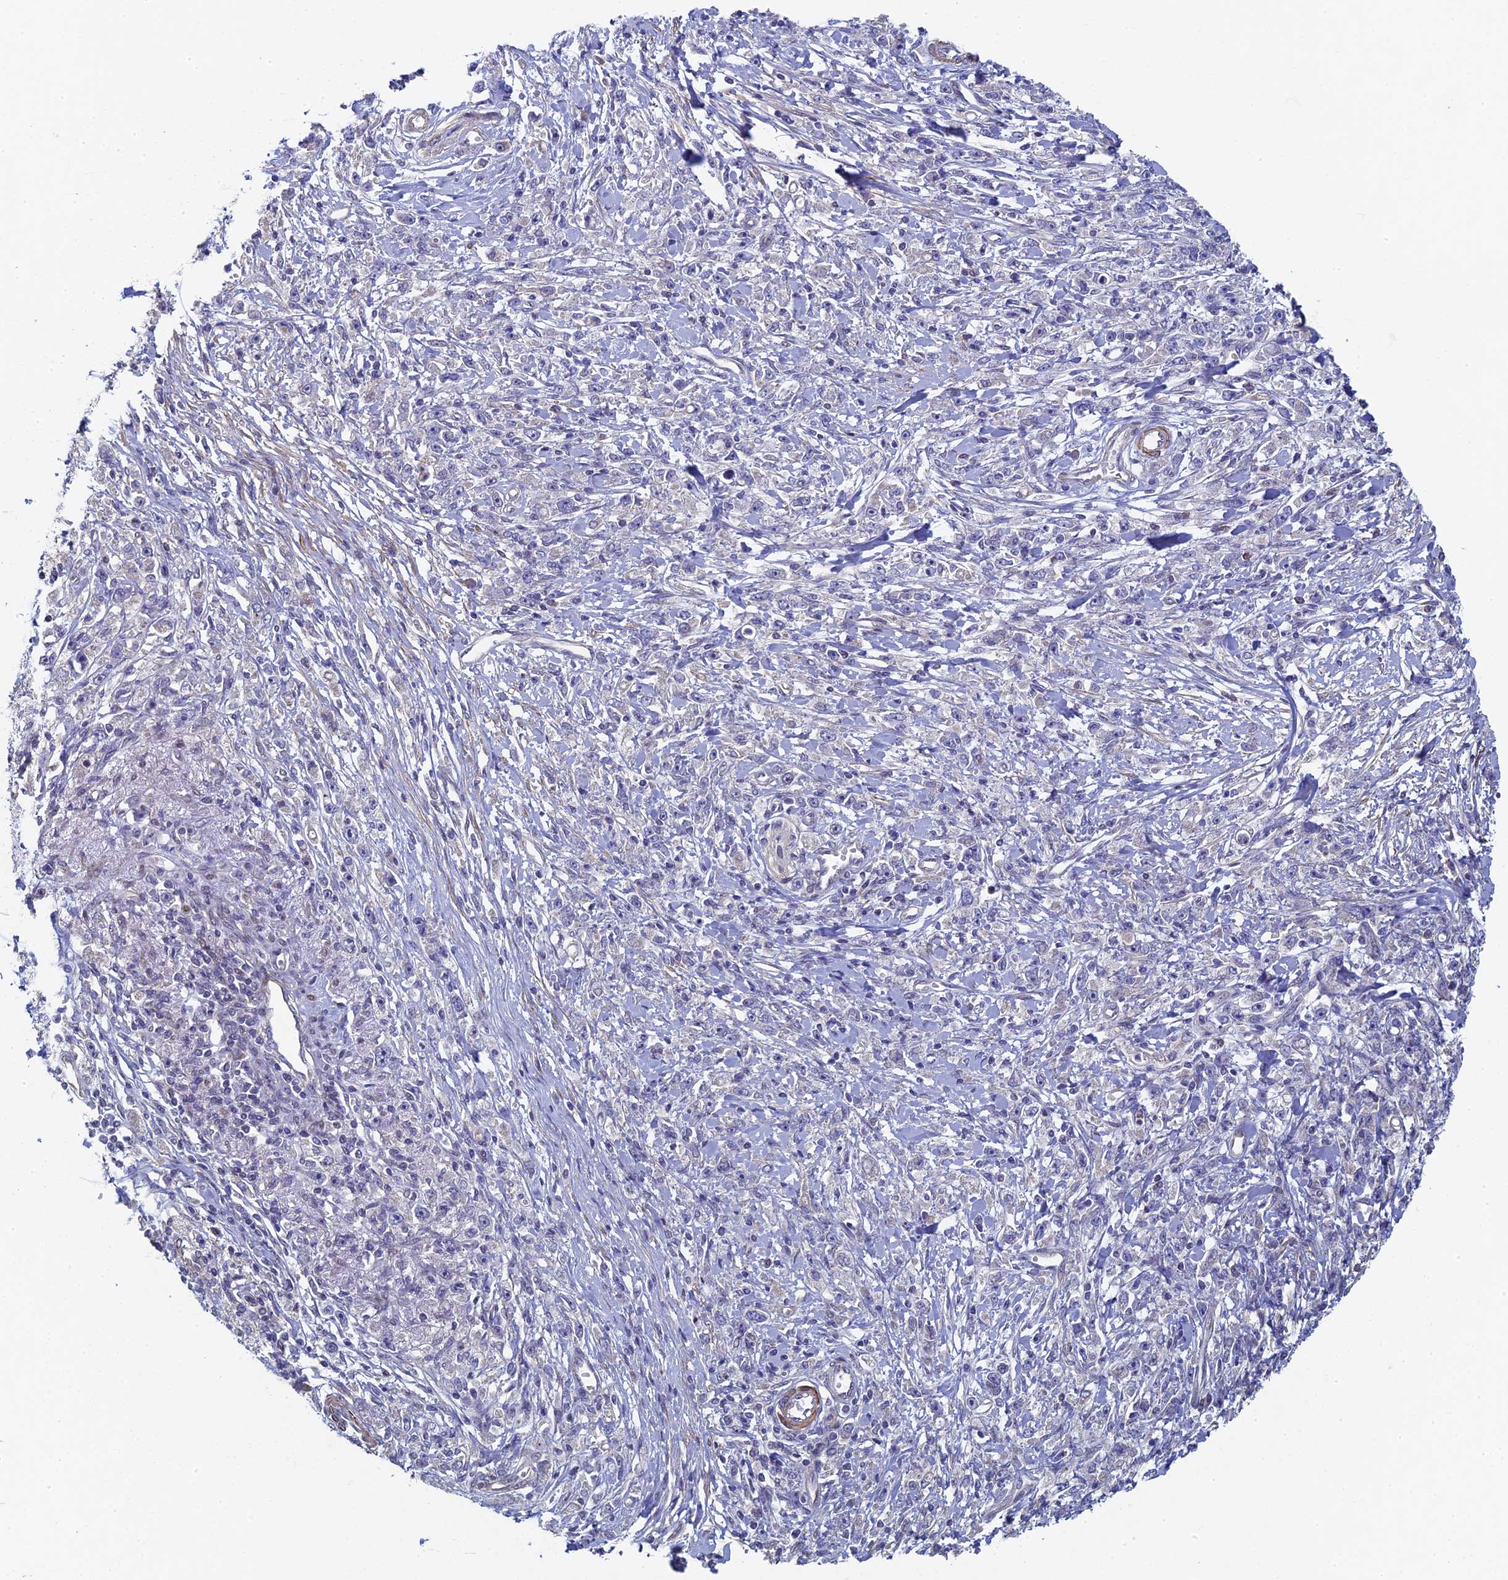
{"staining": {"intensity": "negative", "quantity": "none", "location": "none"}, "tissue": "stomach cancer", "cell_type": "Tumor cells", "image_type": "cancer", "snomed": [{"axis": "morphology", "description": "Adenocarcinoma, NOS"}, {"axis": "topography", "description": "Stomach"}], "caption": "Tumor cells are negative for brown protein staining in stomach adenocarcinoma.", "gene": "DIXDC1", "patient": {"sex": "female", "age": 59}}